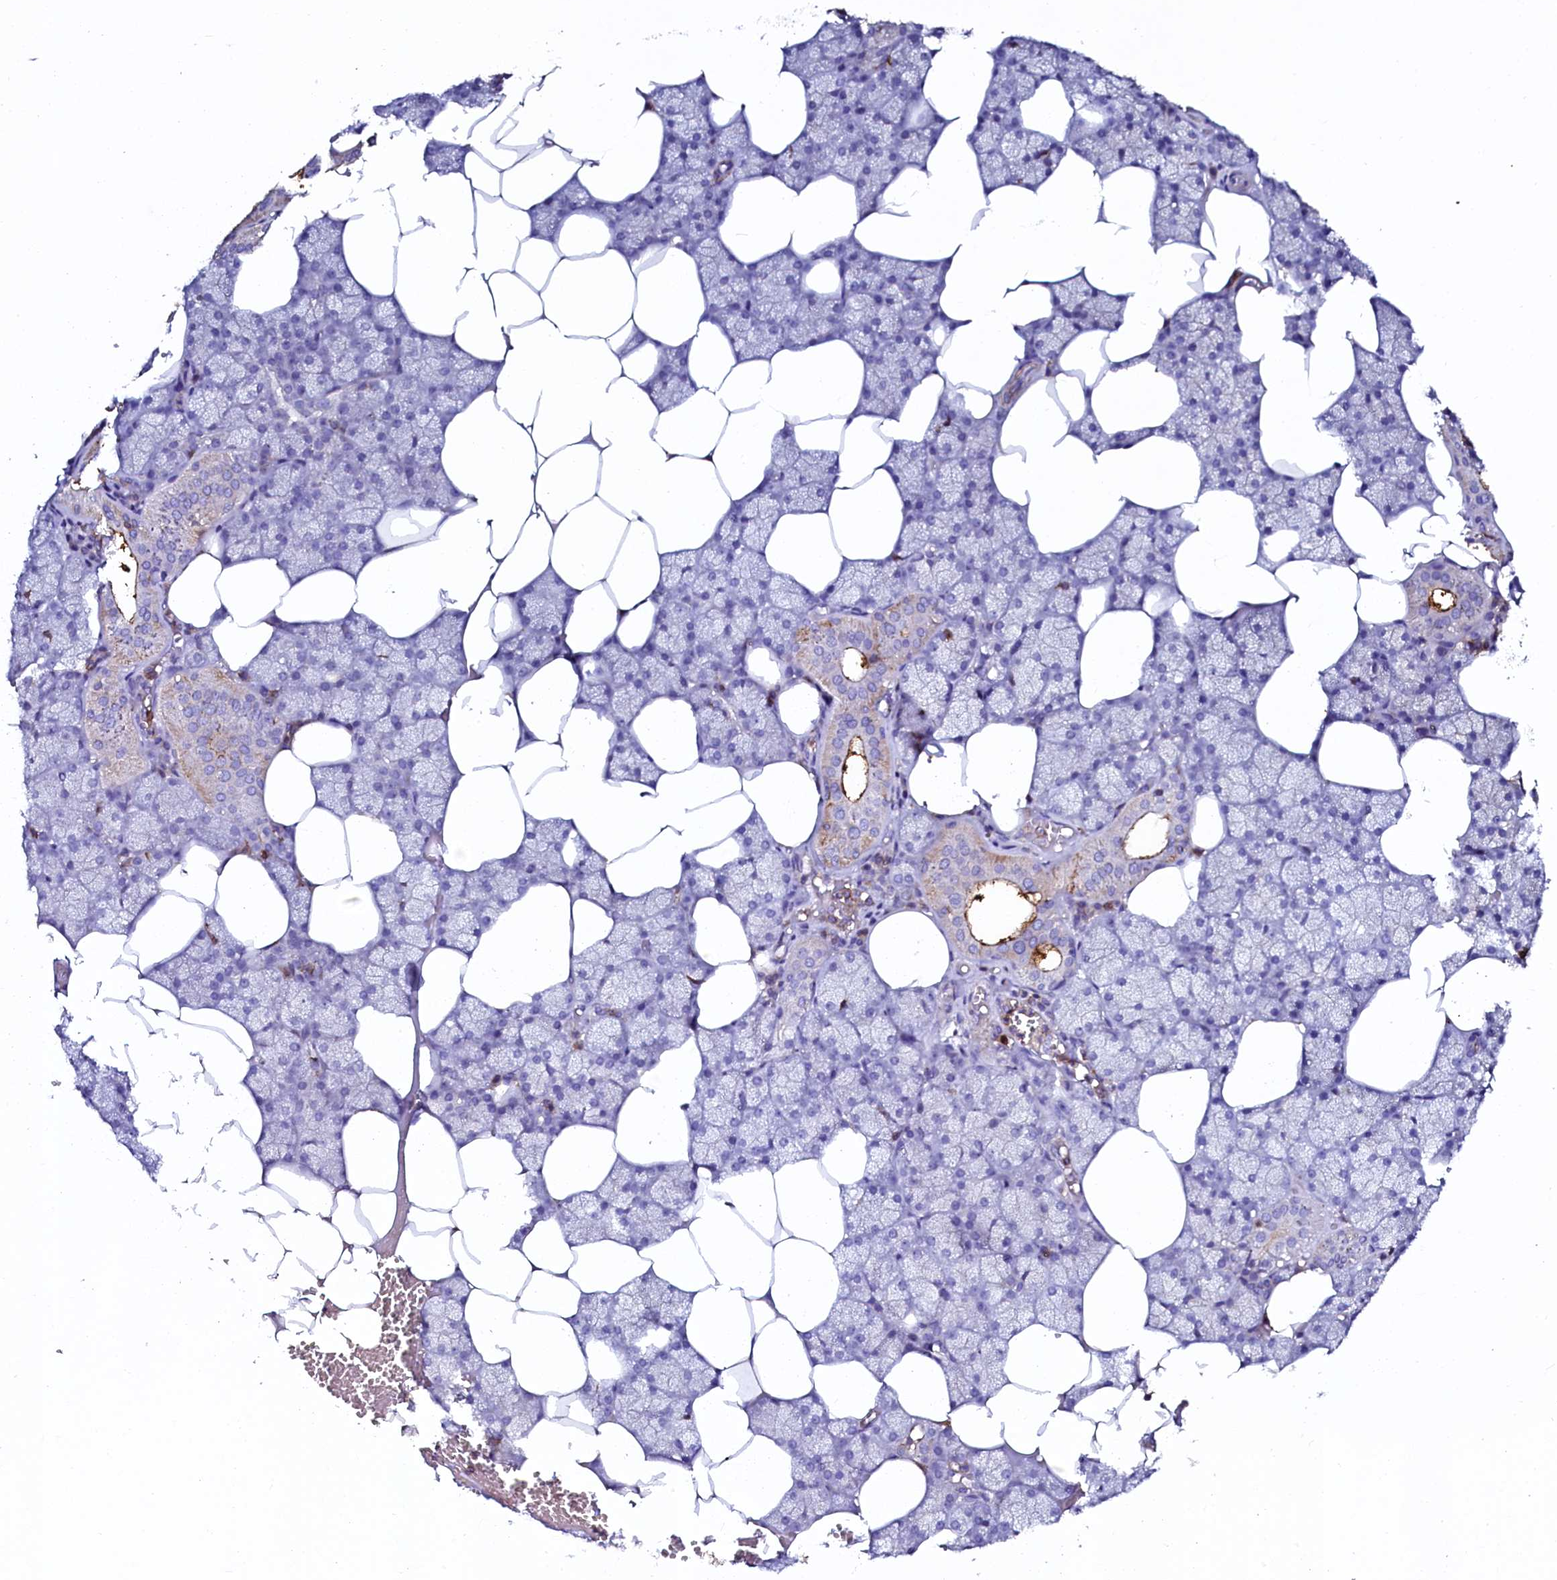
{"staining": {"intensity": "strong", "quantity": "<25%", "location": "cytoplasmic/membranous"}, "tissue": "salivary gland", "cell_type": "Glandular cells", "image_type": "normal", "snomed": [{"axis": "morphology", "description": "Normal tissue, NOS"}, {"axis": "topography", "description": "Salivary gland"}], "caption": "A medium amount of strong cytoplasmic/membranous expression is present in about <25% of glandular cells in unremarkable salivary gland. The staining is performed using DAB brown chromogen to label protein expression. The nuclei are counter-stained blue using hematoxylin.", "gene": "AAAS", "patient": {"sex": "male", "age": 62}}